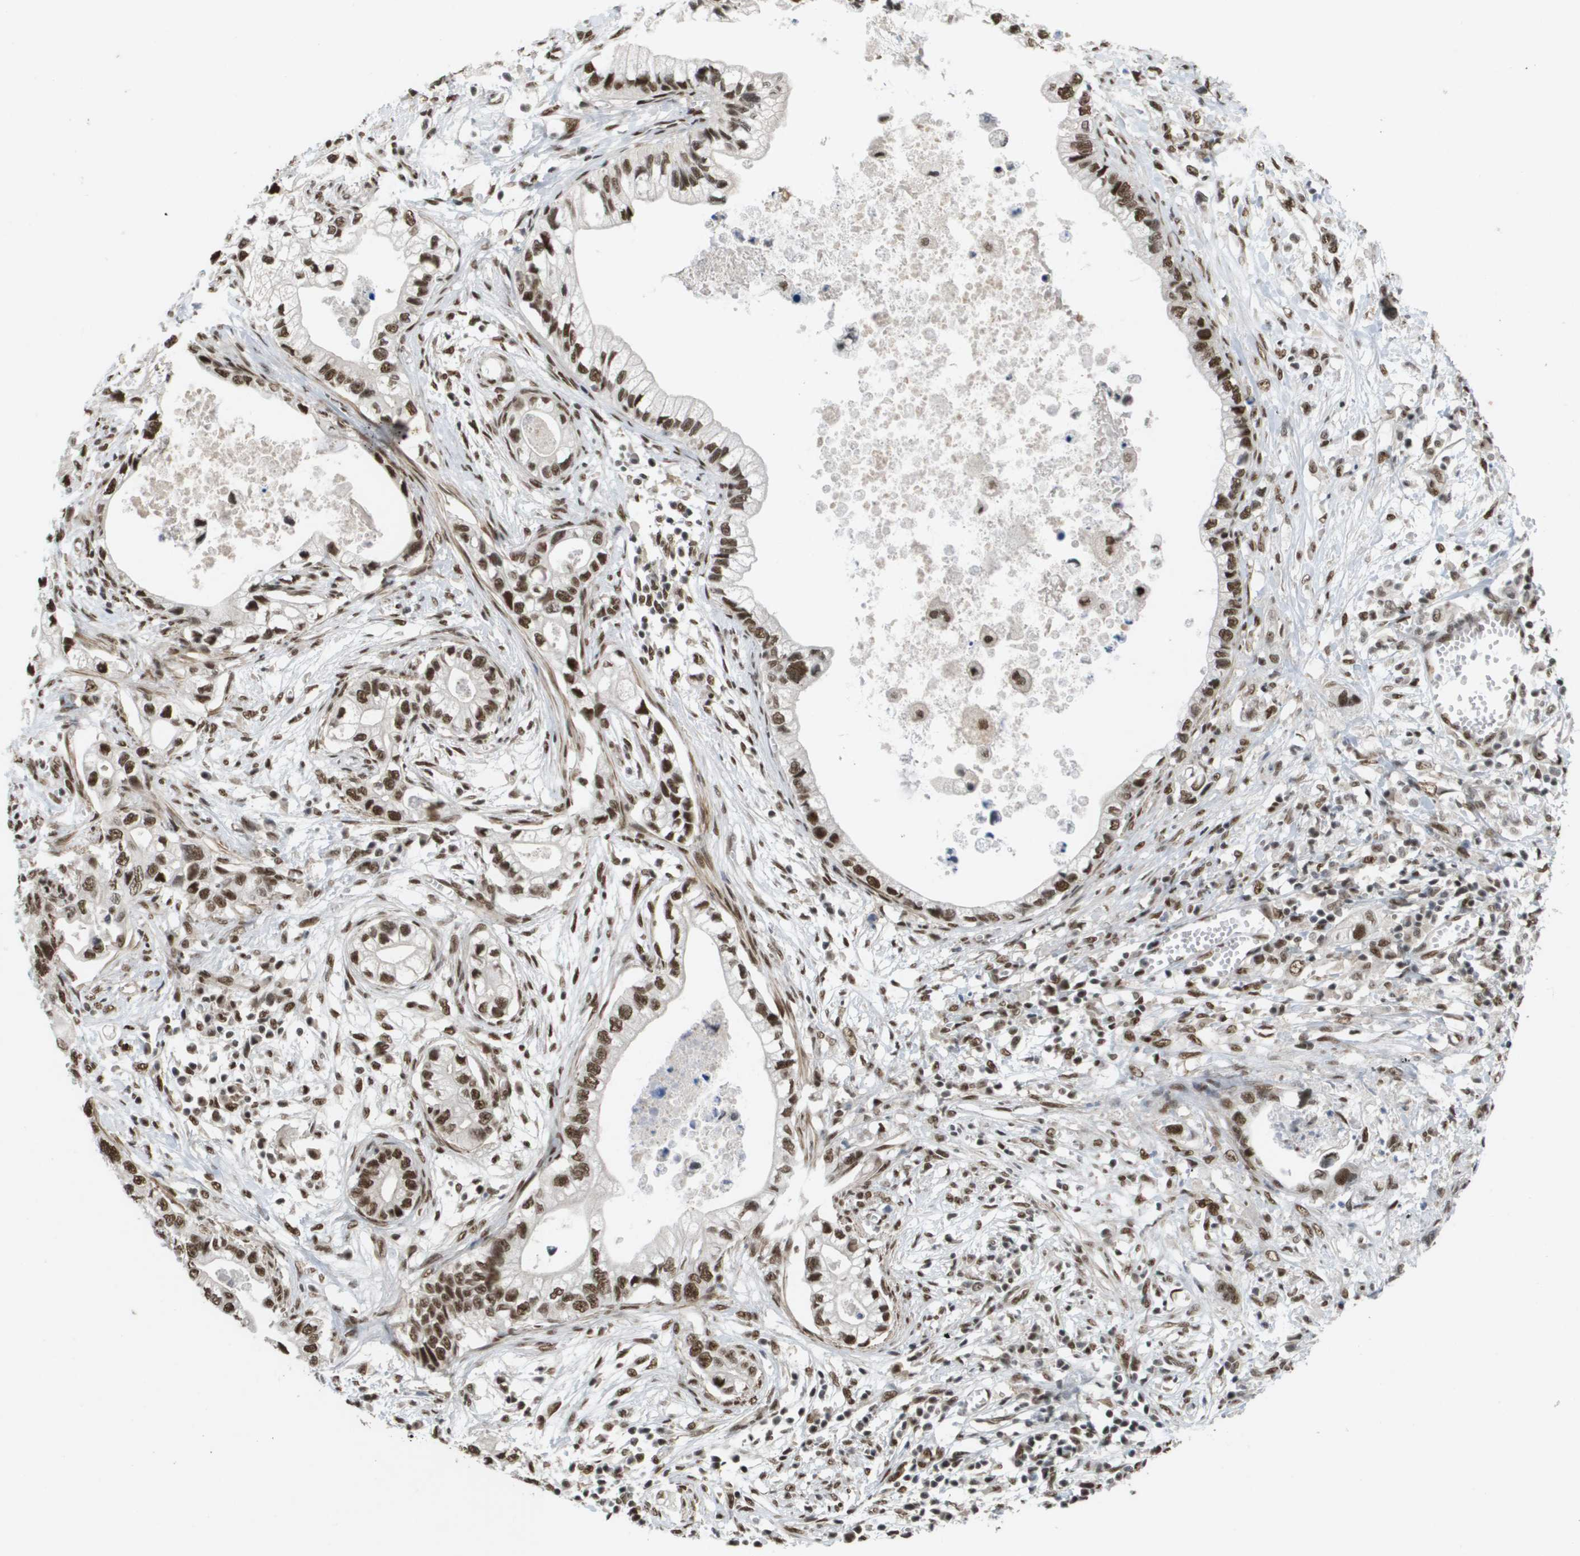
{"staining": {"intensity": "strong", "quantity": ">75%", "location": "nuclear"}, "tissue": "pancreatic cancer", "cell_type": "Tumor cells", "image_type": "cancer", "snomed": [{"axis": "morphology", "description": "Adenocarcinoma, NOS"}, {"axis": "topography", "description": "Pancreas"}], "caption": "This micrograph exhibits pancreatic cancer (adenocarcinoma) stained with immunohistochemistry to label a protein in brown. The nuclear of tumor cells show strong positivity for the protein. Nuclei are counter-stained blue.", "gene": "CDT1", "patient": {"sex": "male", "age": 56}}